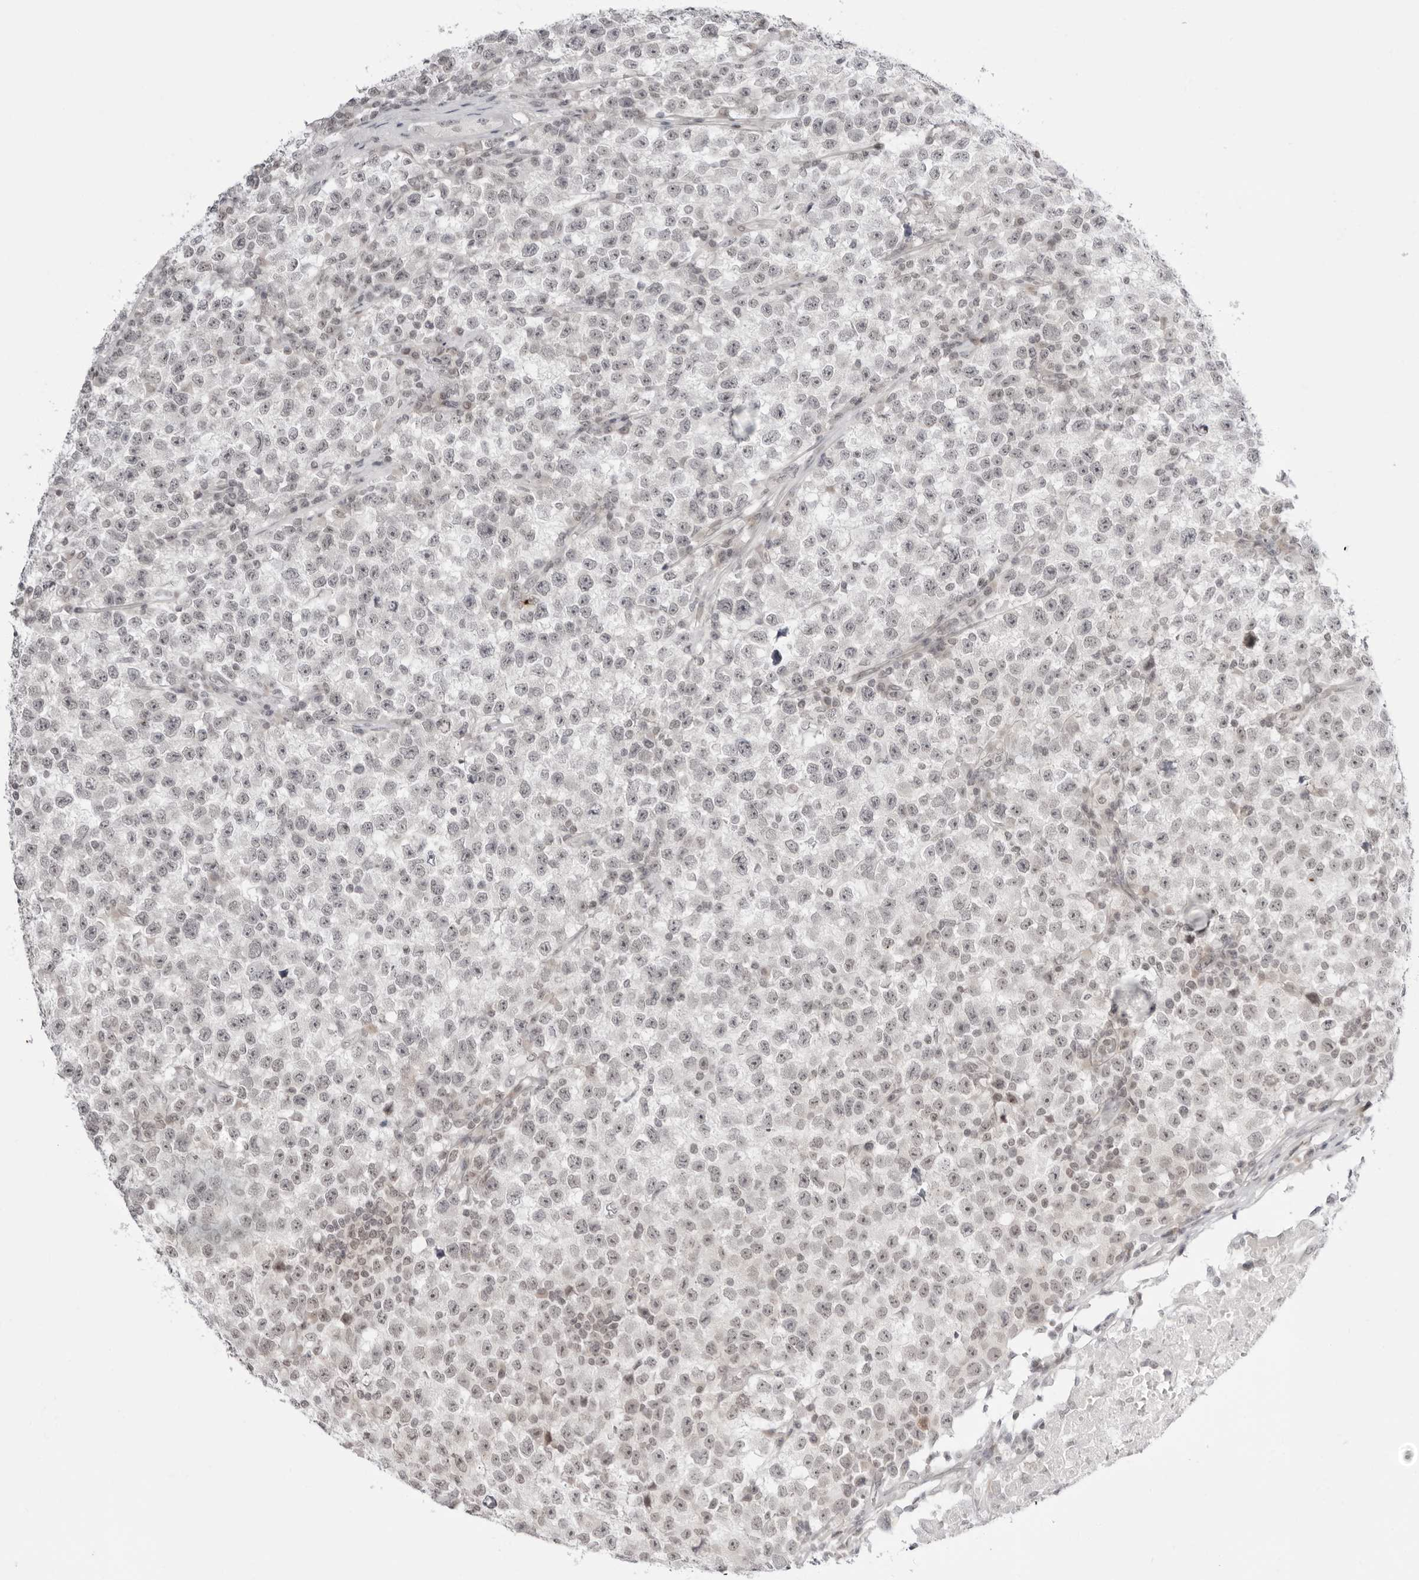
{"staining": {"intensity": "negative", "quantity": "none", "location": "none"}, "tissue": "testis cancer", "cell_type": "Tumor cells", "image_type": "cancer", "snomed": [{"axis": "morphology", "description": "Seminoma, NOS"}, {"axis": "topography", "description": "Testis"}], "caption": "Immunohistochemical staining of testis seminoma displays no significant positivity in tumor cells. Brightfield microscopy of immunohistochemistry (IHC) stained with DAB (brown) and hematoxylin (blue), captured at high magnification.", "gene": "PPP2R5C", "patient": {"sex": "male", "age": 22}}